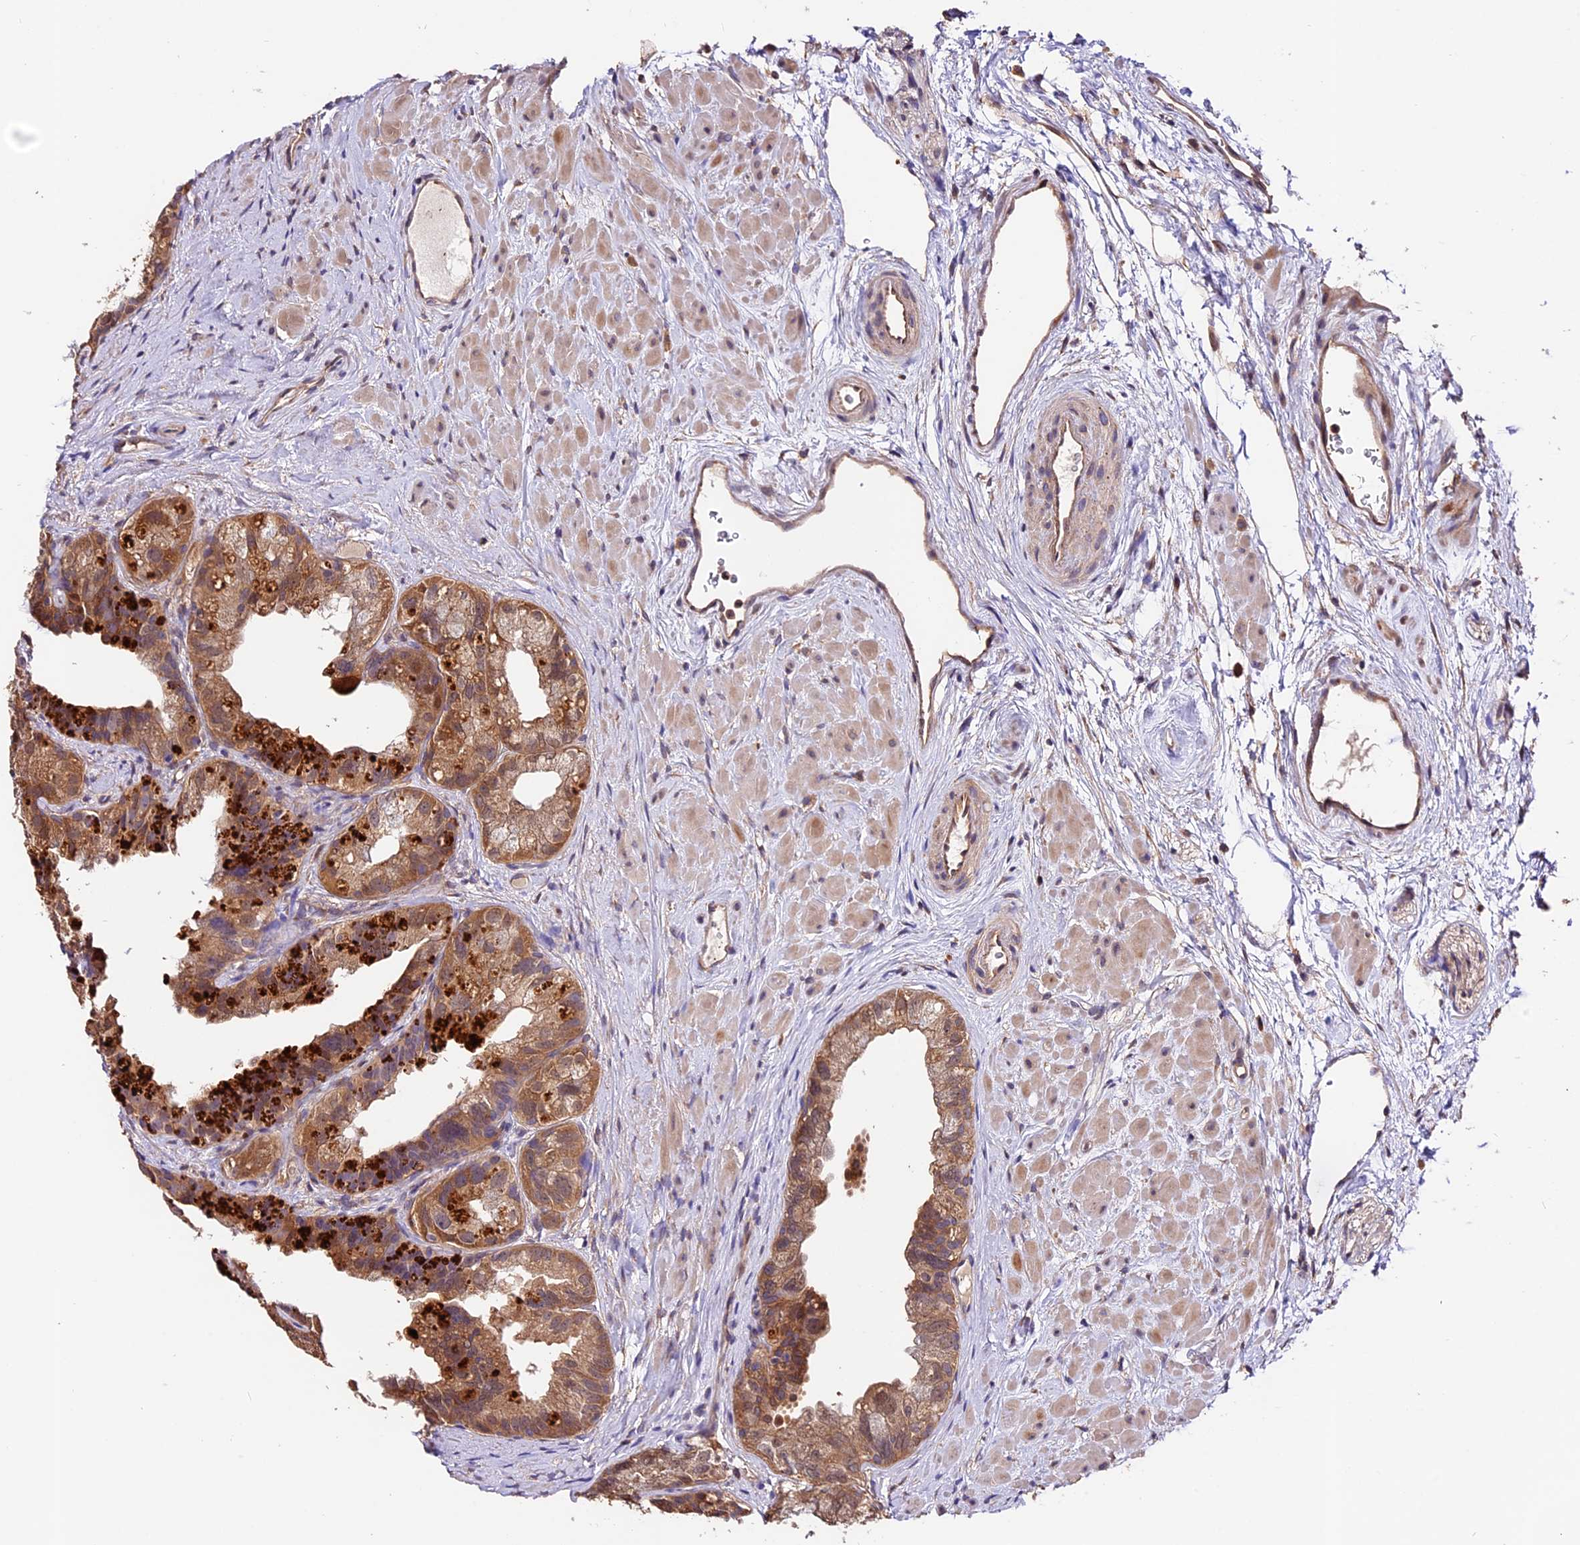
{"staining": {"intensity": "moderate", "quantity": ">75%", "location": "cytoplasmic/membranous"}, "tissue": "prostate cancer", "cell_type": "Tumor cells", "image_type": "cancer", "snomed": [{"axis": "morphology", "description": "Normal tissue, NOS"}, {"axis": "morphology", "description": "Adenocarcinoma, Low grade"}, {"axis": "topography", "description": "Prostate"}], "caption": "DAB immunohistochemical staining of human prostate cancer reveals moderate cytoplasmic/membranous protein expression in approximately >75% of tumor cells. (DAB (3,3'-diaminobenzidine) IHC with brightfield microscopy, high magnification).", "gene": "CES3", "patient": {"sex": "male", "age": 72}}